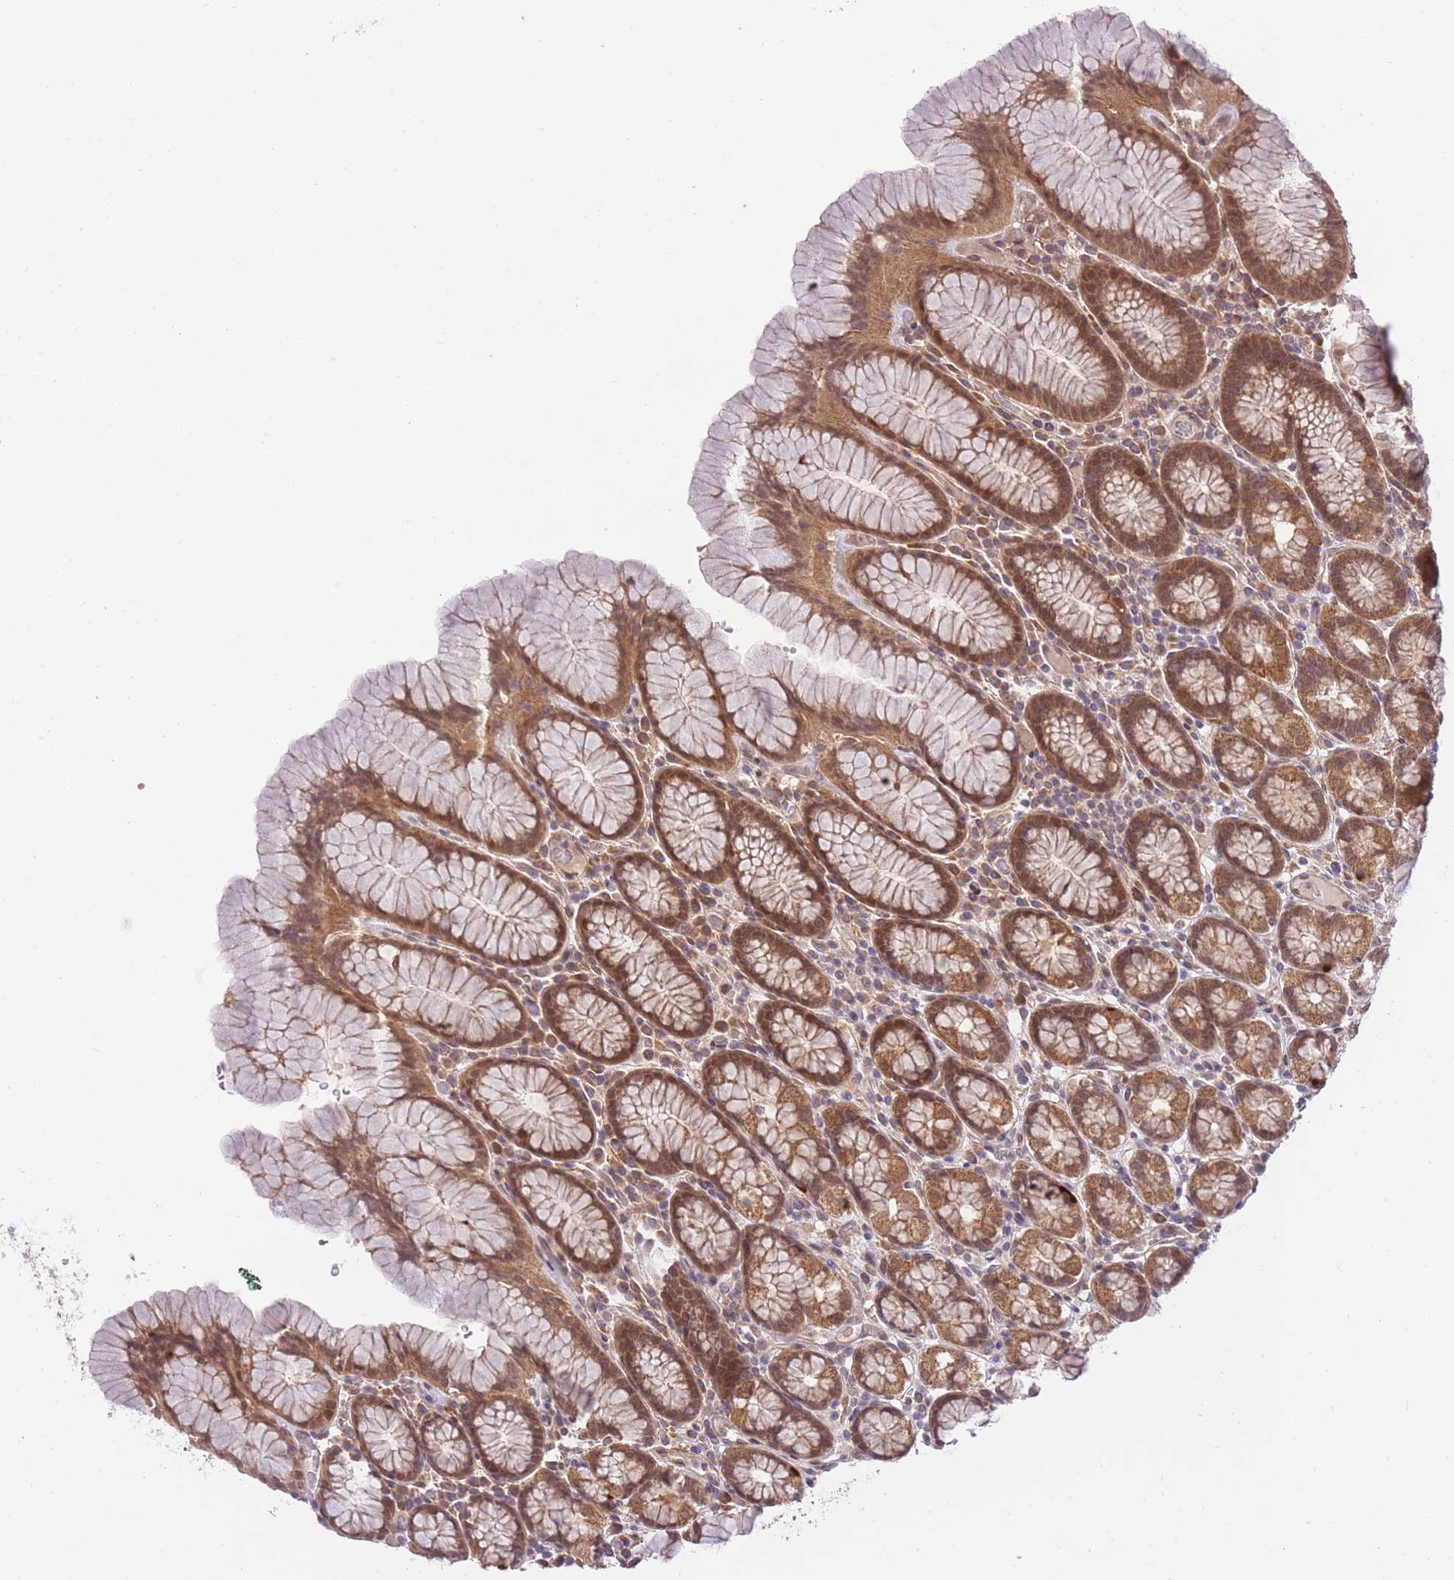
{"staining": {"intensity": "moderate", "quantity": ">75%", "location": "cytoplasmic/membranous,nuclear"}, "tissue": "stomach", "cell_type": "Glandular cells", "image_type": "normal", "snomed": [{"axis": "morphology", "description": "Normal tissue, NOS"}, {"axis": "topography", "description": "Stomach, upper"}, {"axis": "topography", "description": "Stomach"}], "caption": "Immunohistochemistry image of unremarkable human stomach stained for a protein (brown), which demonstrates medium levels of moderate cytoplasmic/membranous,nuclear staining in about >75% of glandular cells.", "gene": "ELOA2", "patient": {"sex": "male", "age": 62}}